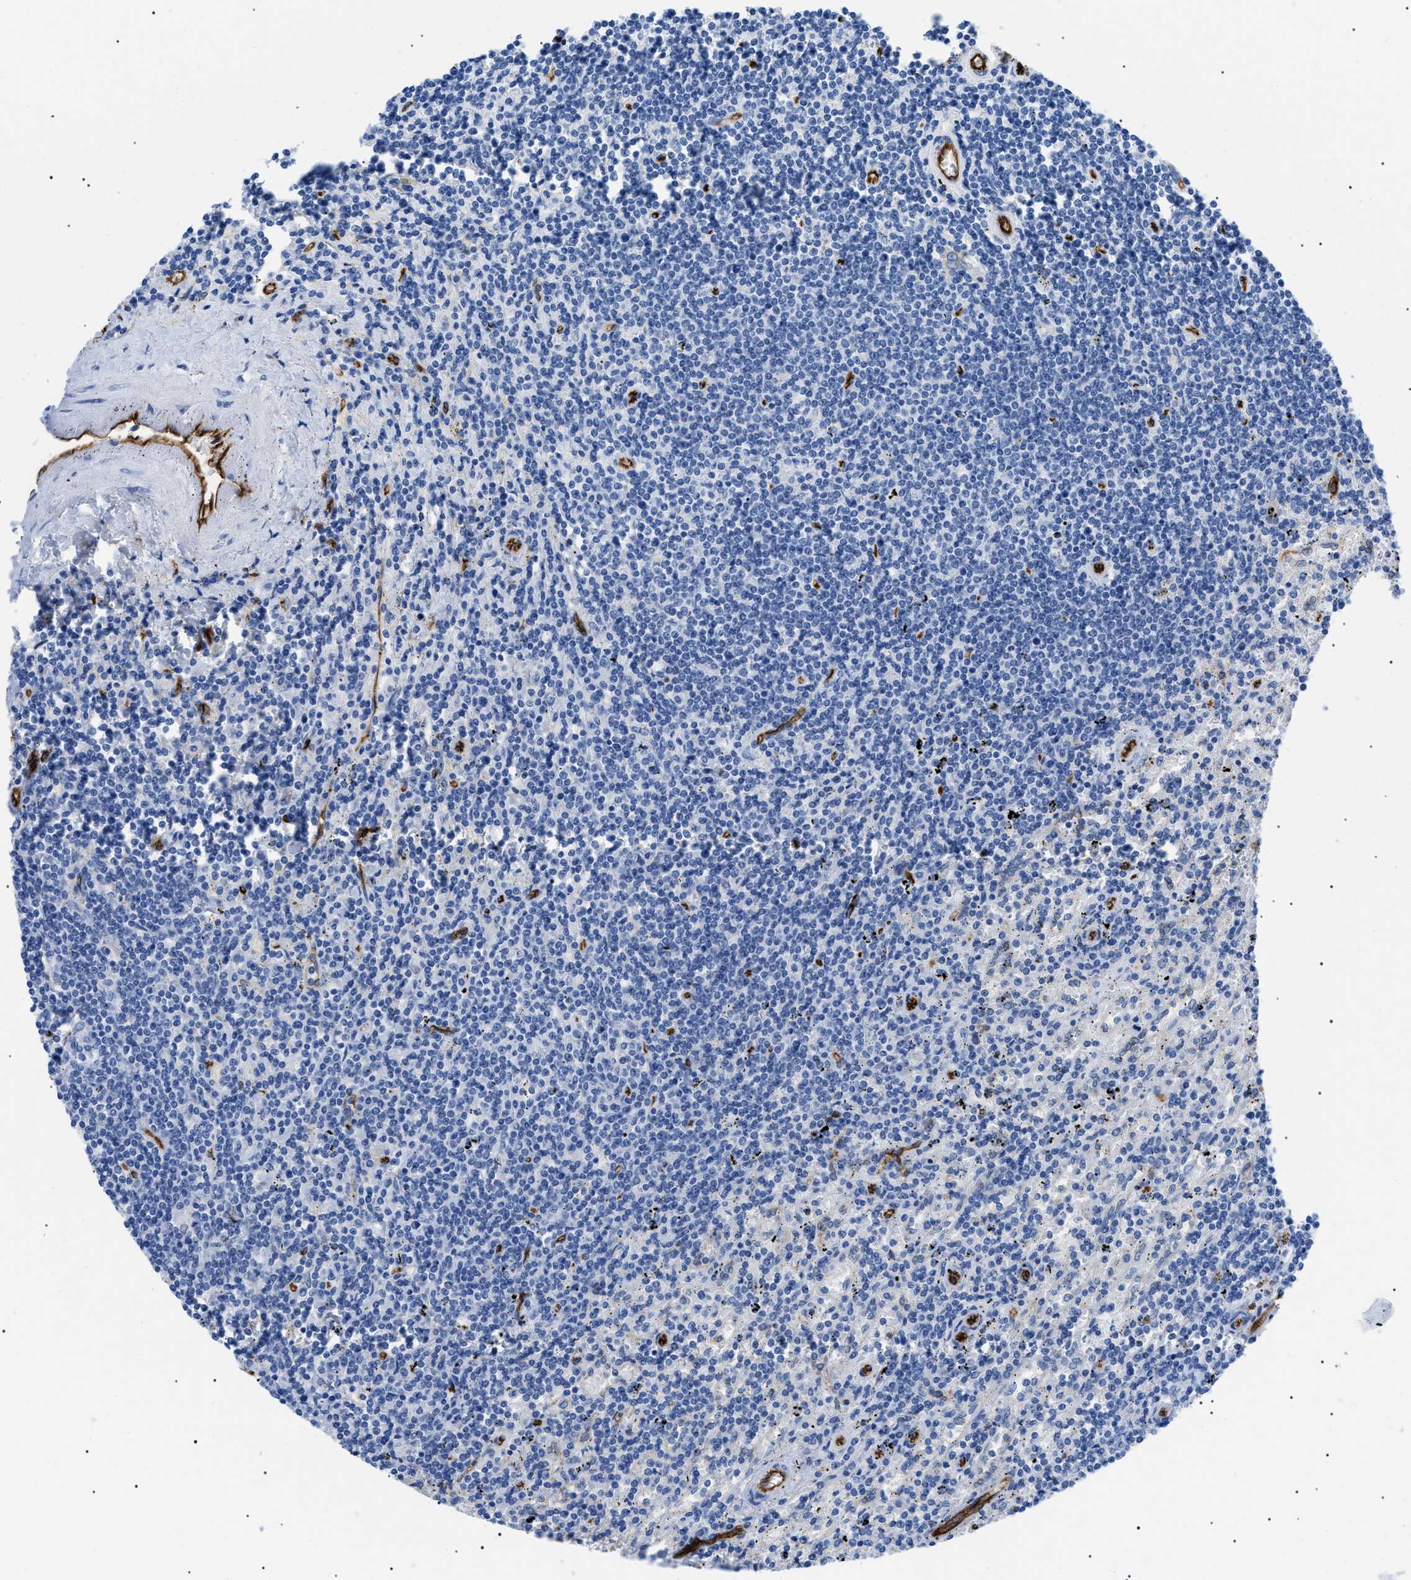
{"staining": {"intensity": "negative", "quantity": "none", "location": "none"}, "tissue": "lymphoma", "cell_type": "Tumor cells", "image_type": "cancer", "snomed": [{"axis": "morphology", "description": "Malignant lymphoma, non-Hodgkin's type, Low grade"}, {"axis": "topography", "description": "Spleen"}], "caption": "IHC image of malignant lymphoma, non-Hodgkin's type (low-grade) stained for a protein (brown), which reveals no expression in tumor cells.", "gene": "PODXL", "patient": {"sex": "male", "age": 76}}